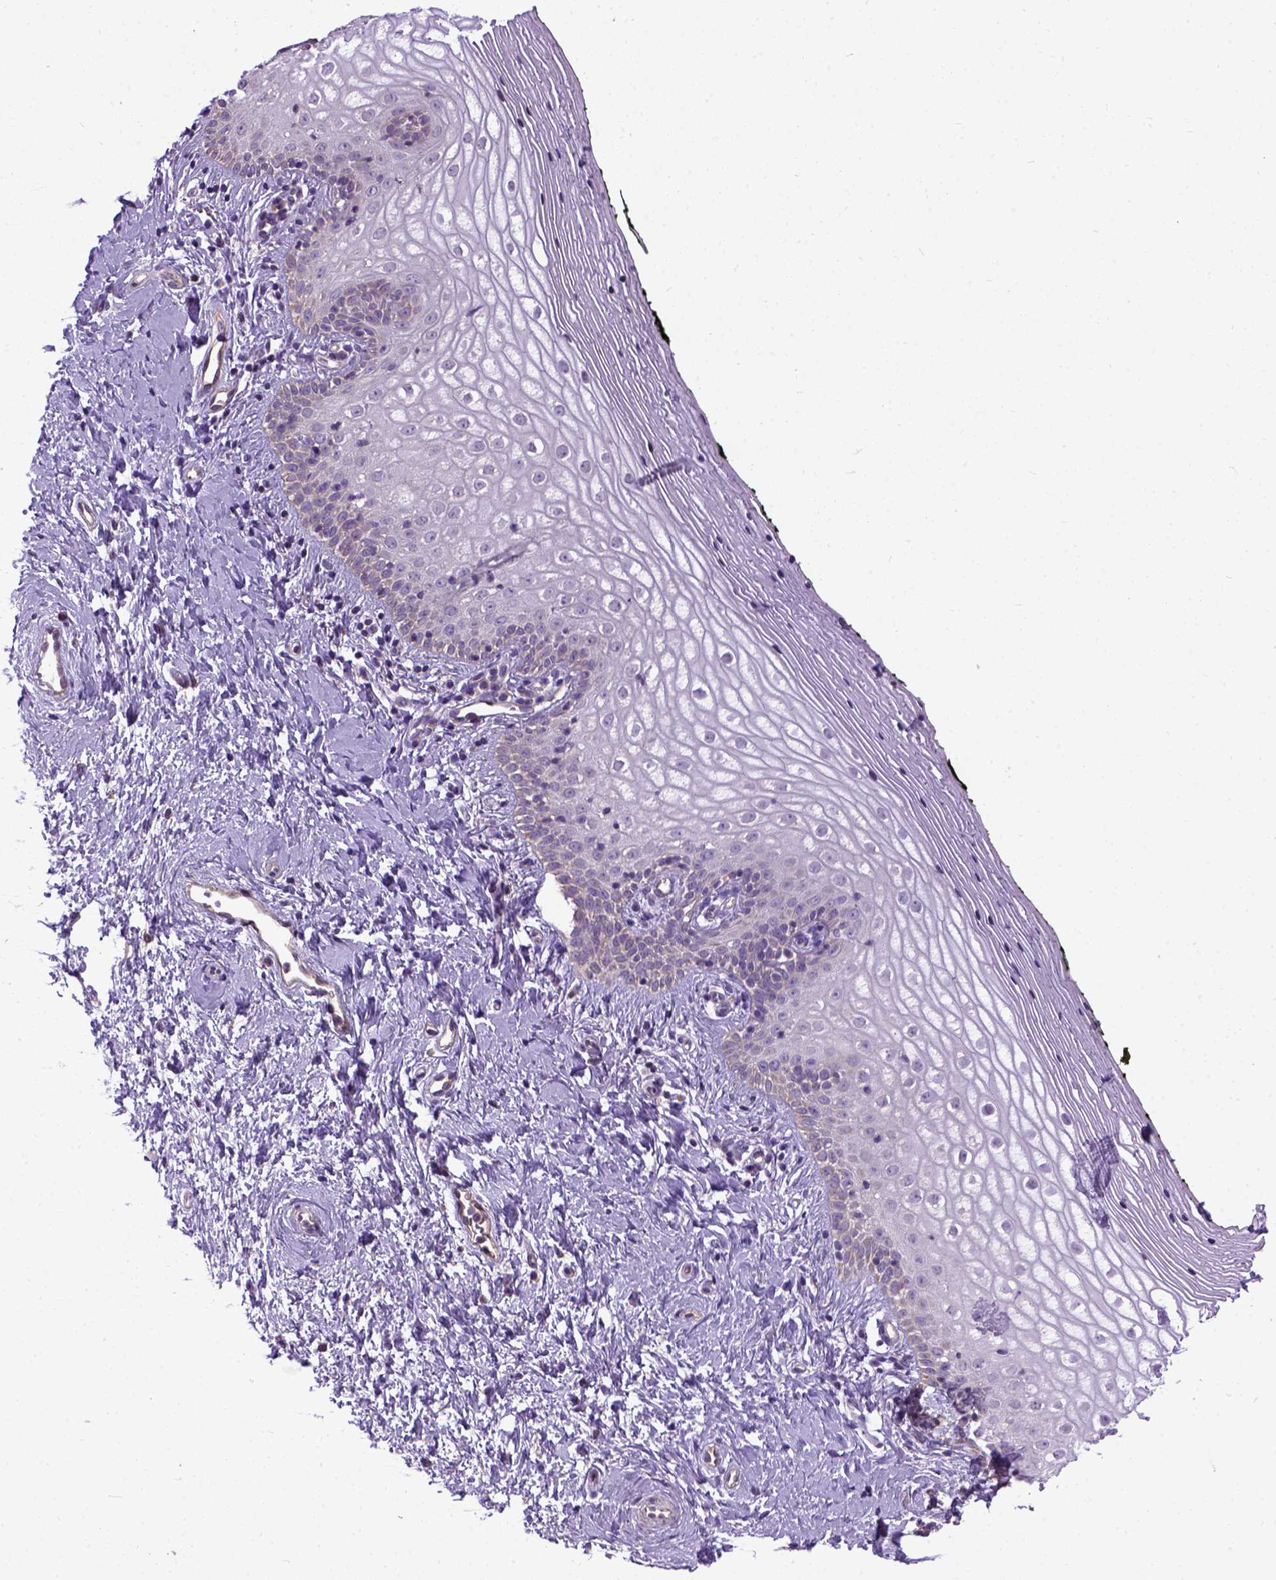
{"staining": {"intensity": "negative", "quantity": "none", "location": "none"}, "tissue": "vagina", "cell_type": "Squamous epithelial cells", "image_type": "normal", "snomed": [{"axis": "morphology", "description": "Normal tissue, NOS"}, {"axis": "topography", "description": "Vagina"}], "caption": "Immunohistochemistry photomicrograph of unremarkable vagina: vagina stained with DAB shows no significant protein staining in squamous epithelial cells. (DAB (3,3'-diaminobenzidine) immunohistochemistry visualized using brightfield microscopy, high magnification).", "gene": "ENG", "patient": {"sex": "female", "age": 47}}